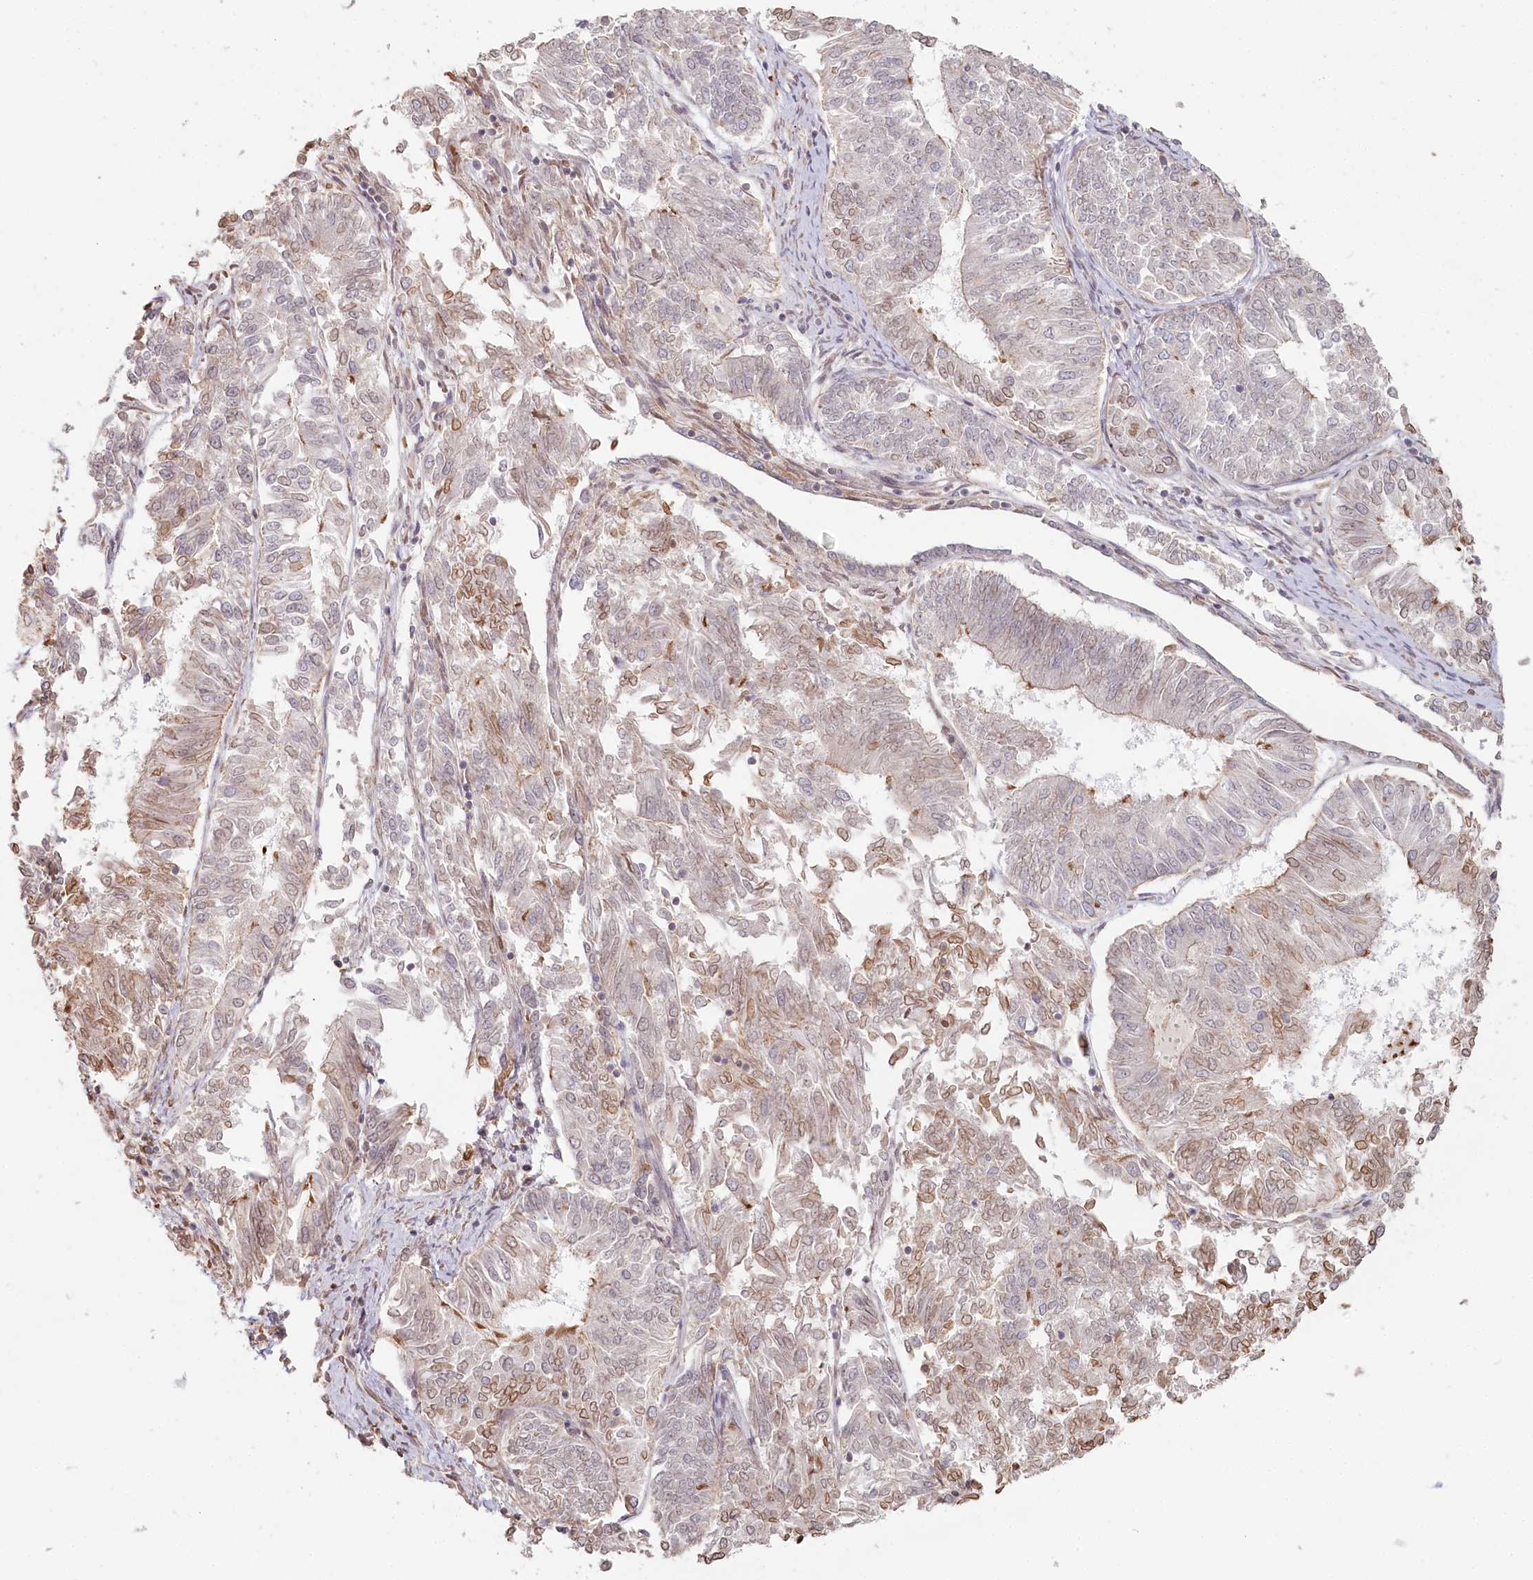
{"staining": {"intensity": "moderate", "quantity": "<25%", "location": "cytoplasmic/membranous"}, "tissue": "endometrial cancer", "cell_type": "Tumor cells", "image_type": "cancer", "snomed": [{"axis": "morphology", "description": "Adenocarcinoma, NOS"}, {"axis": "topography", "description": "Endometrium"}], "caption": "DAB (3,3'-diaminobenzidine) immunohistochemical staining of endometrial cancer displays moderate cytoplasmic/membranous protein expression in about <25% of tumor cells. Ihc stains the protein of interest in brown and the nuclei are stained blue.", "gene": "TCHP", "patient": {"sex": "female", "age": 58}}